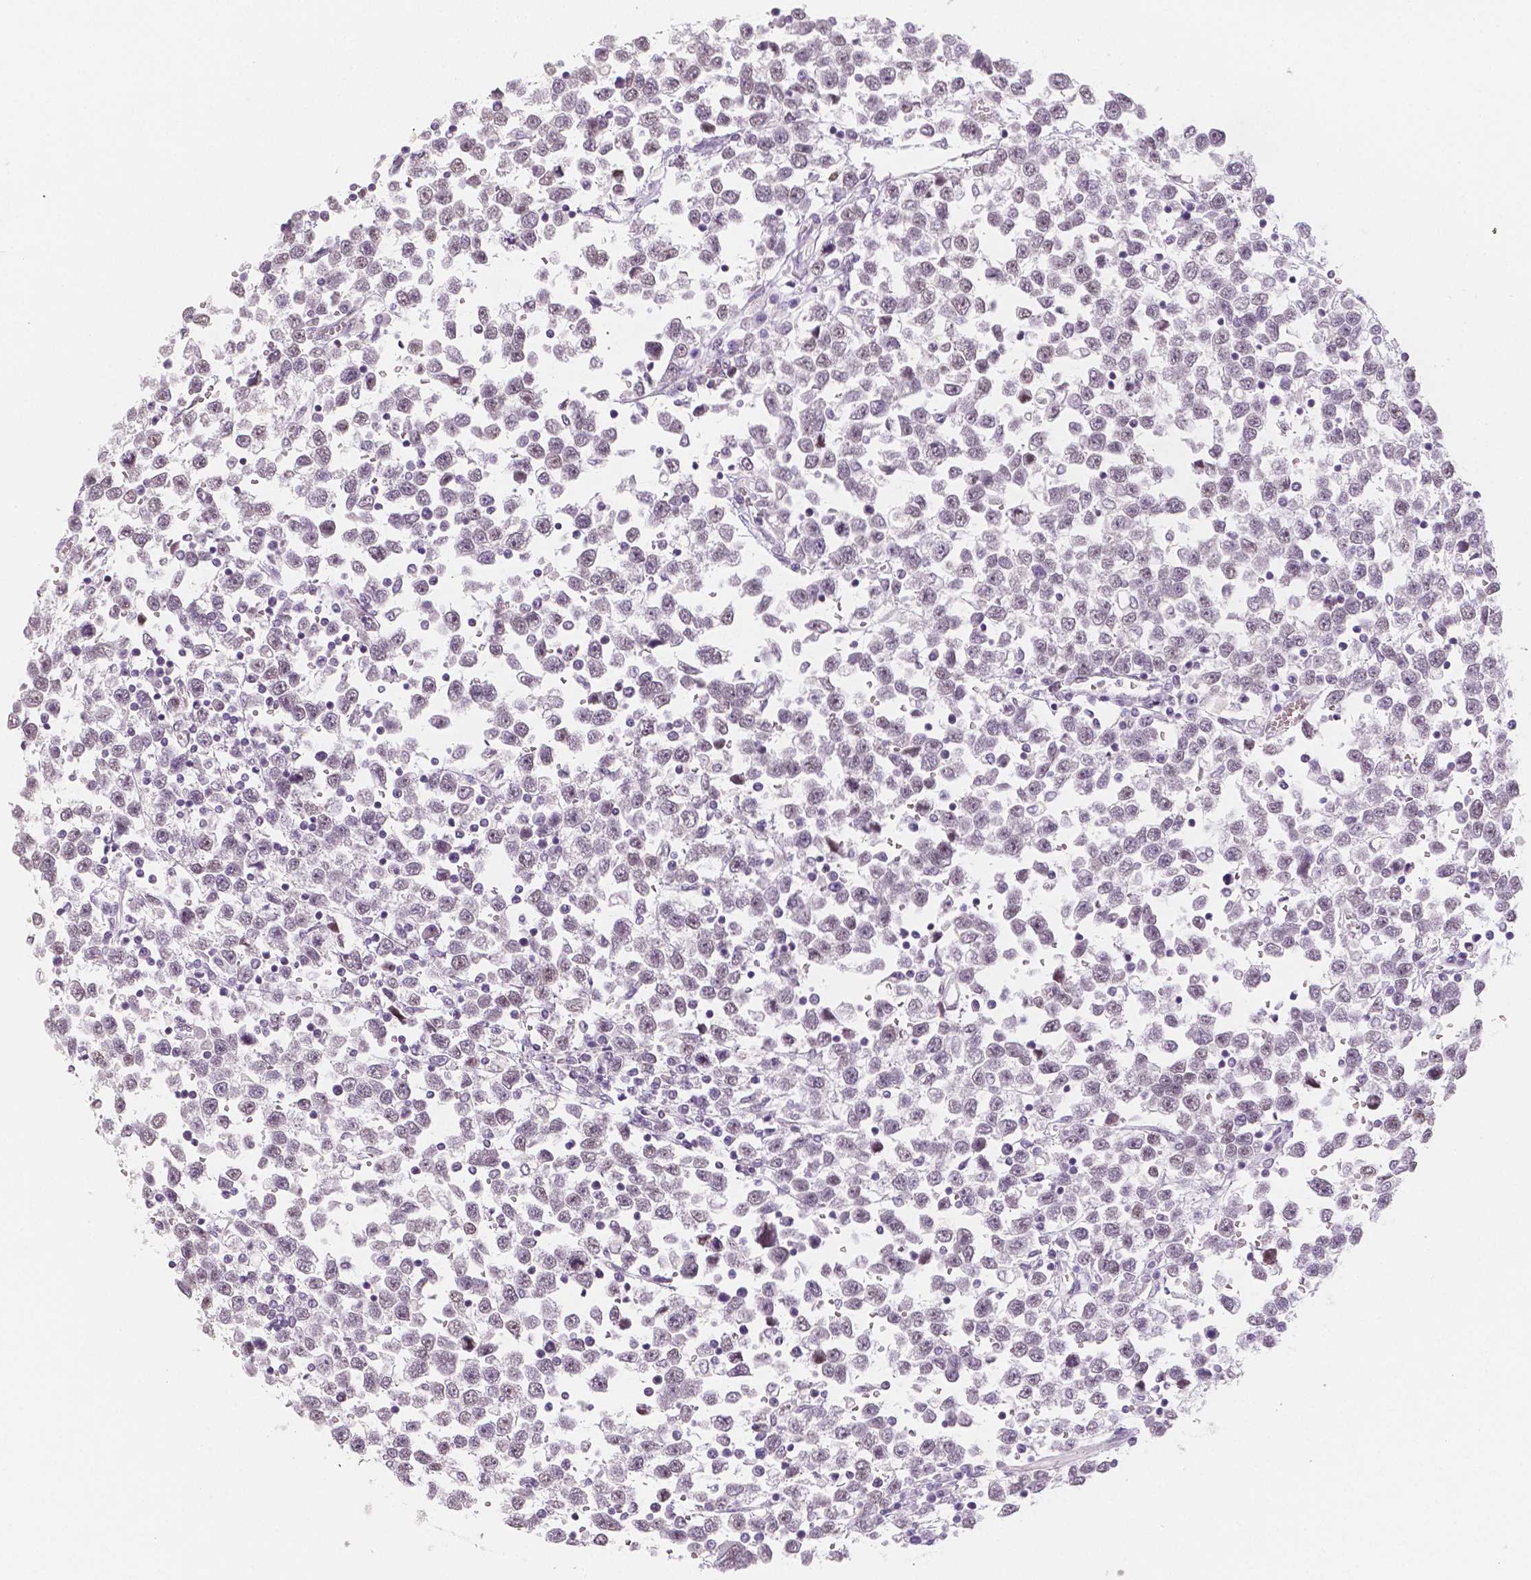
{"staining": {"intensity": "weak", "quantity": "<25%", "location": "nuclear"}, "tissue": "testis cancer", "cell_type": "Tumor cells", "image_type": "cancer", "snomed": [{"axis": "morphology", "description": "Seminoma, NOS"}, {"axis": "topography", "description": "Testis"}], "caption": "A micrograph of testis cancer stained for a protein demonstrates no brown staining in tumor cells. (DAB (3,3'-diaminobenzidine) immunohistochemistry (IHC) with hematoxylin counter stain).", "gene": "KDM5B", "patient": {"sex": "male", "age": 34}}